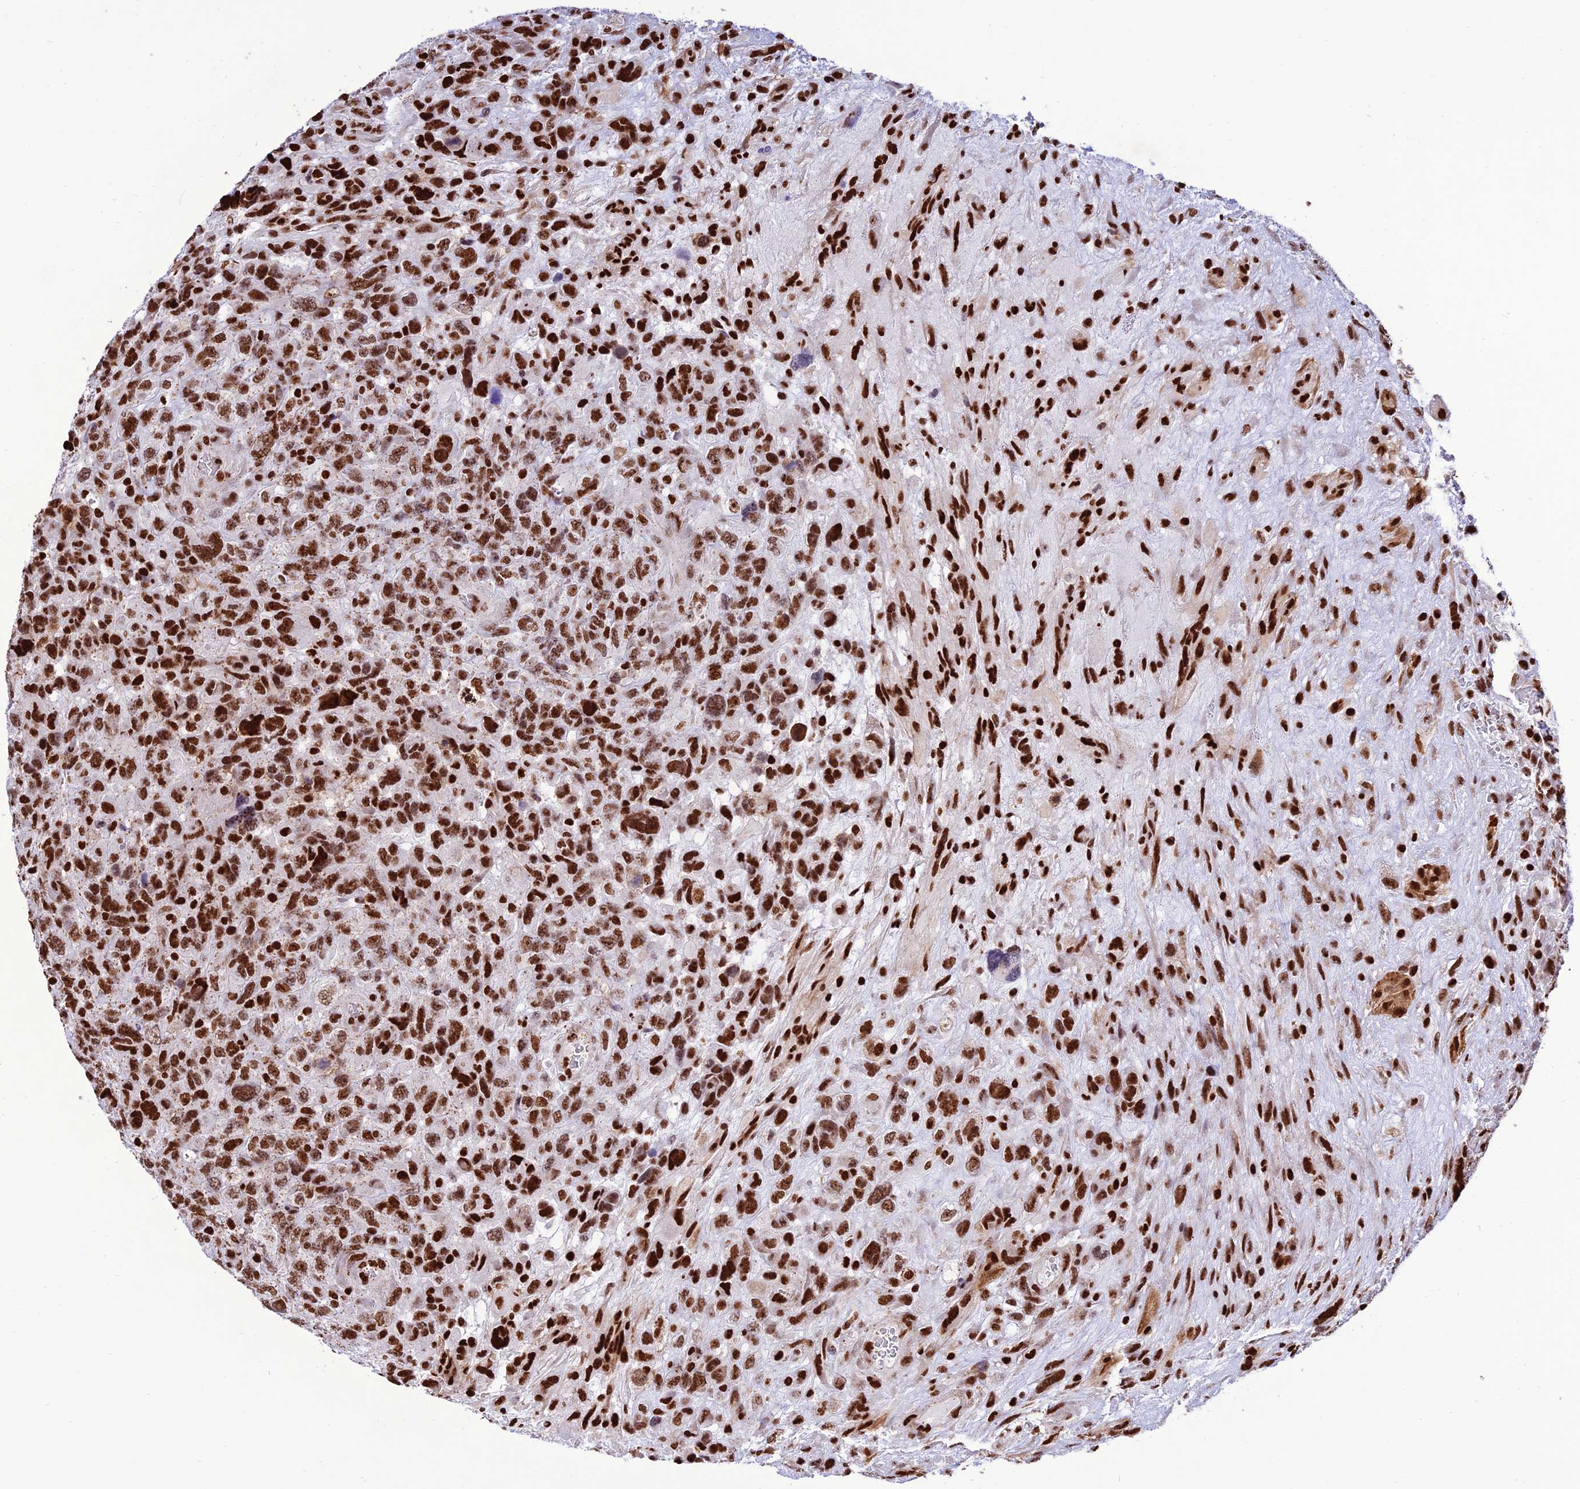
{"staining": {"intensity": "strong", "quantity": ">75%", "location": "nuclear"}, "tissue": "glioma", "cell_type": "Tumor cells", "image_type": "cancer", "snomed": [{"axis": "morphology", "description": "Glioma, malignant, High grade"}, {"axis": "topography", "description": "Brain"}], "caption": "An IHC micrograph of neoplastic tissue is shown. Protein staining in brown shows strong nuclear positivity in malignant glioma (high-grade) within tumor cells.", "gene": "INO80E", "patient": {"sex": "male", "age": 61}}